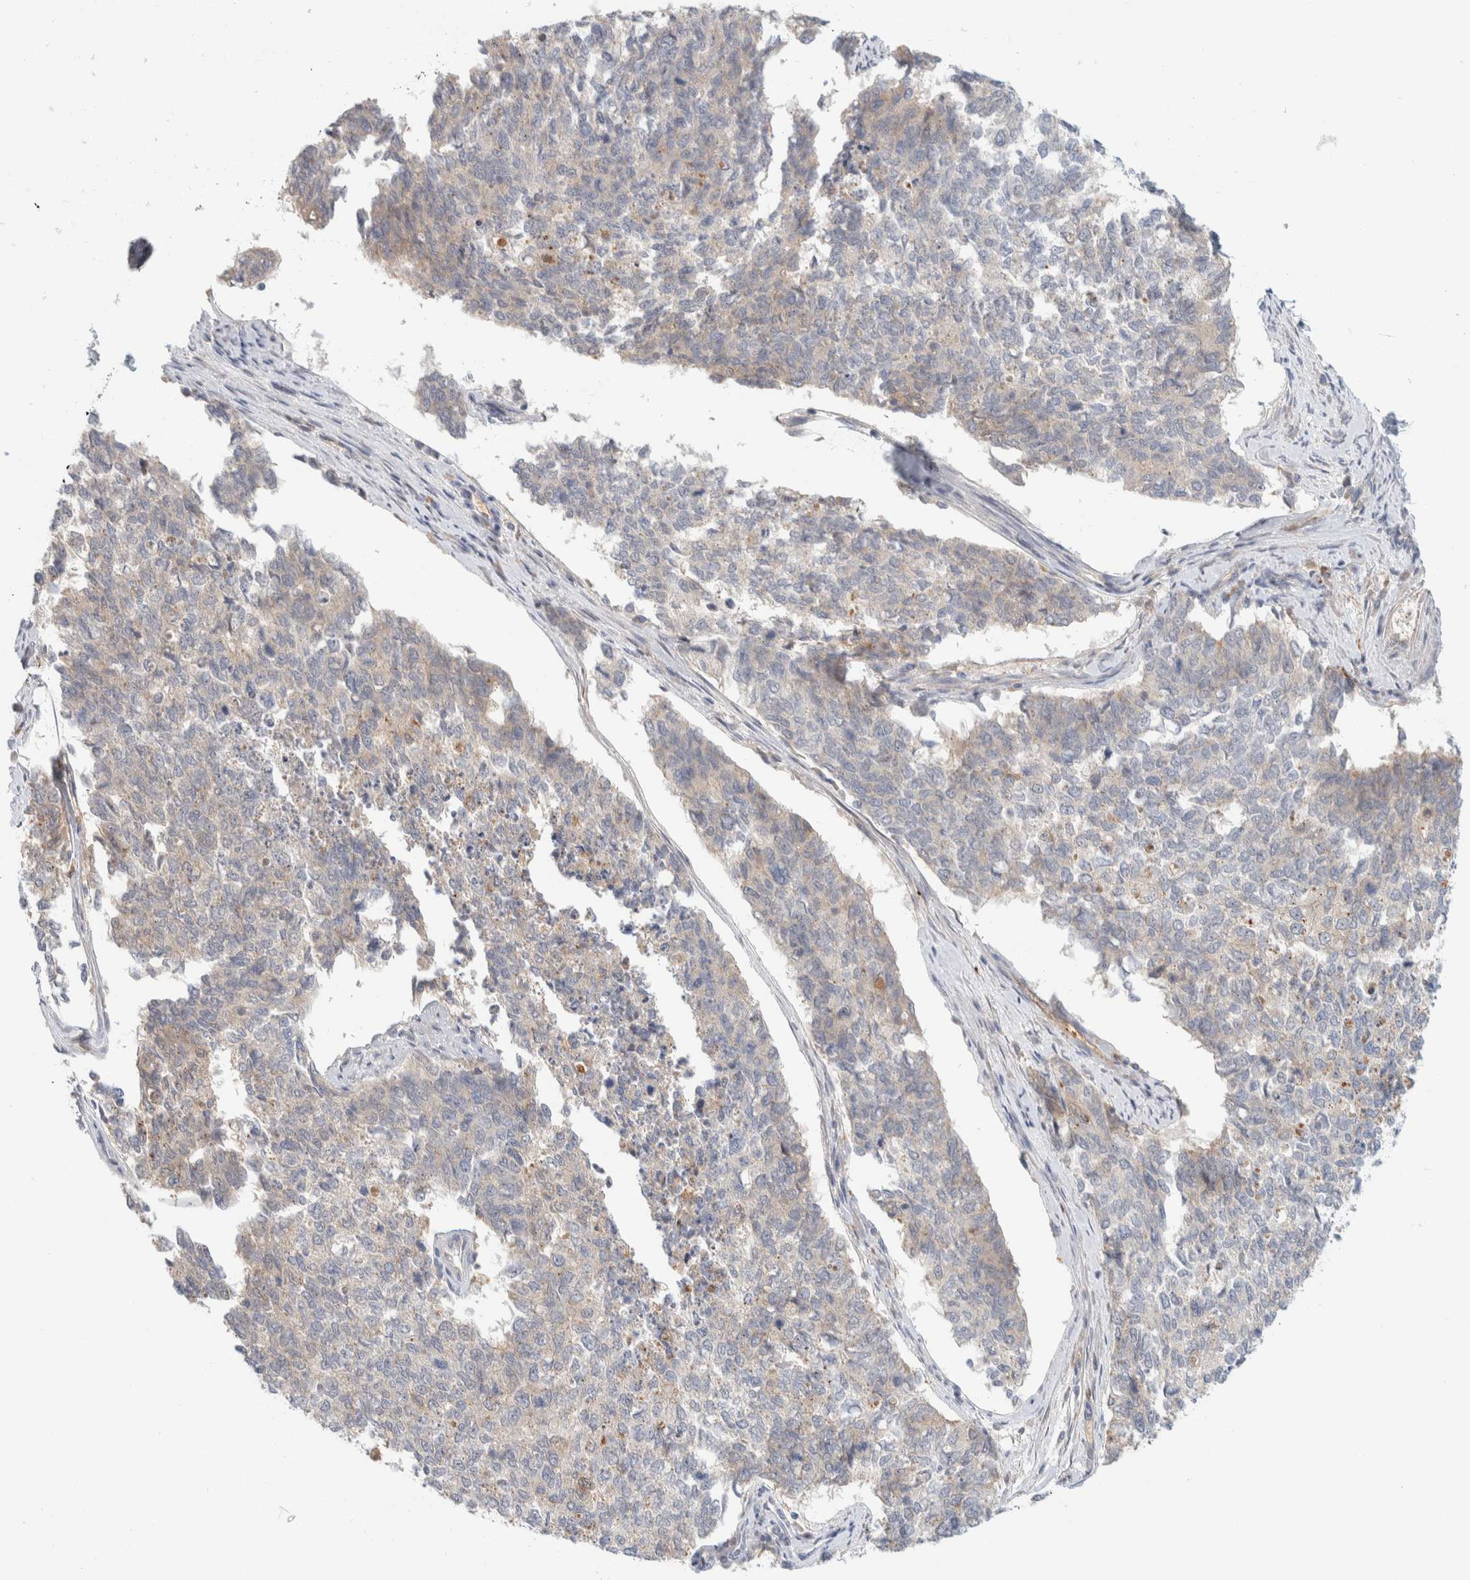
{"staining": {"intensity": "negative", "quantity": "none", "location": "none"}, "tissue": "cervical cancer", "cell_type": "Tumor cells", "image_type": "cancer", "snomed": [{"axis": "morphology", "description": "Squamous cell carcinoma, NOS"}, {"axis": "topography", "description": "Cervix"}], "caption": "Cervical cancer (squamous cell carcinoma) was stained to show a protein in brown. There is no significant positivity in tumor cells.", "gene": "GCLM", "patient": {"sex": "female", "age": 63}}